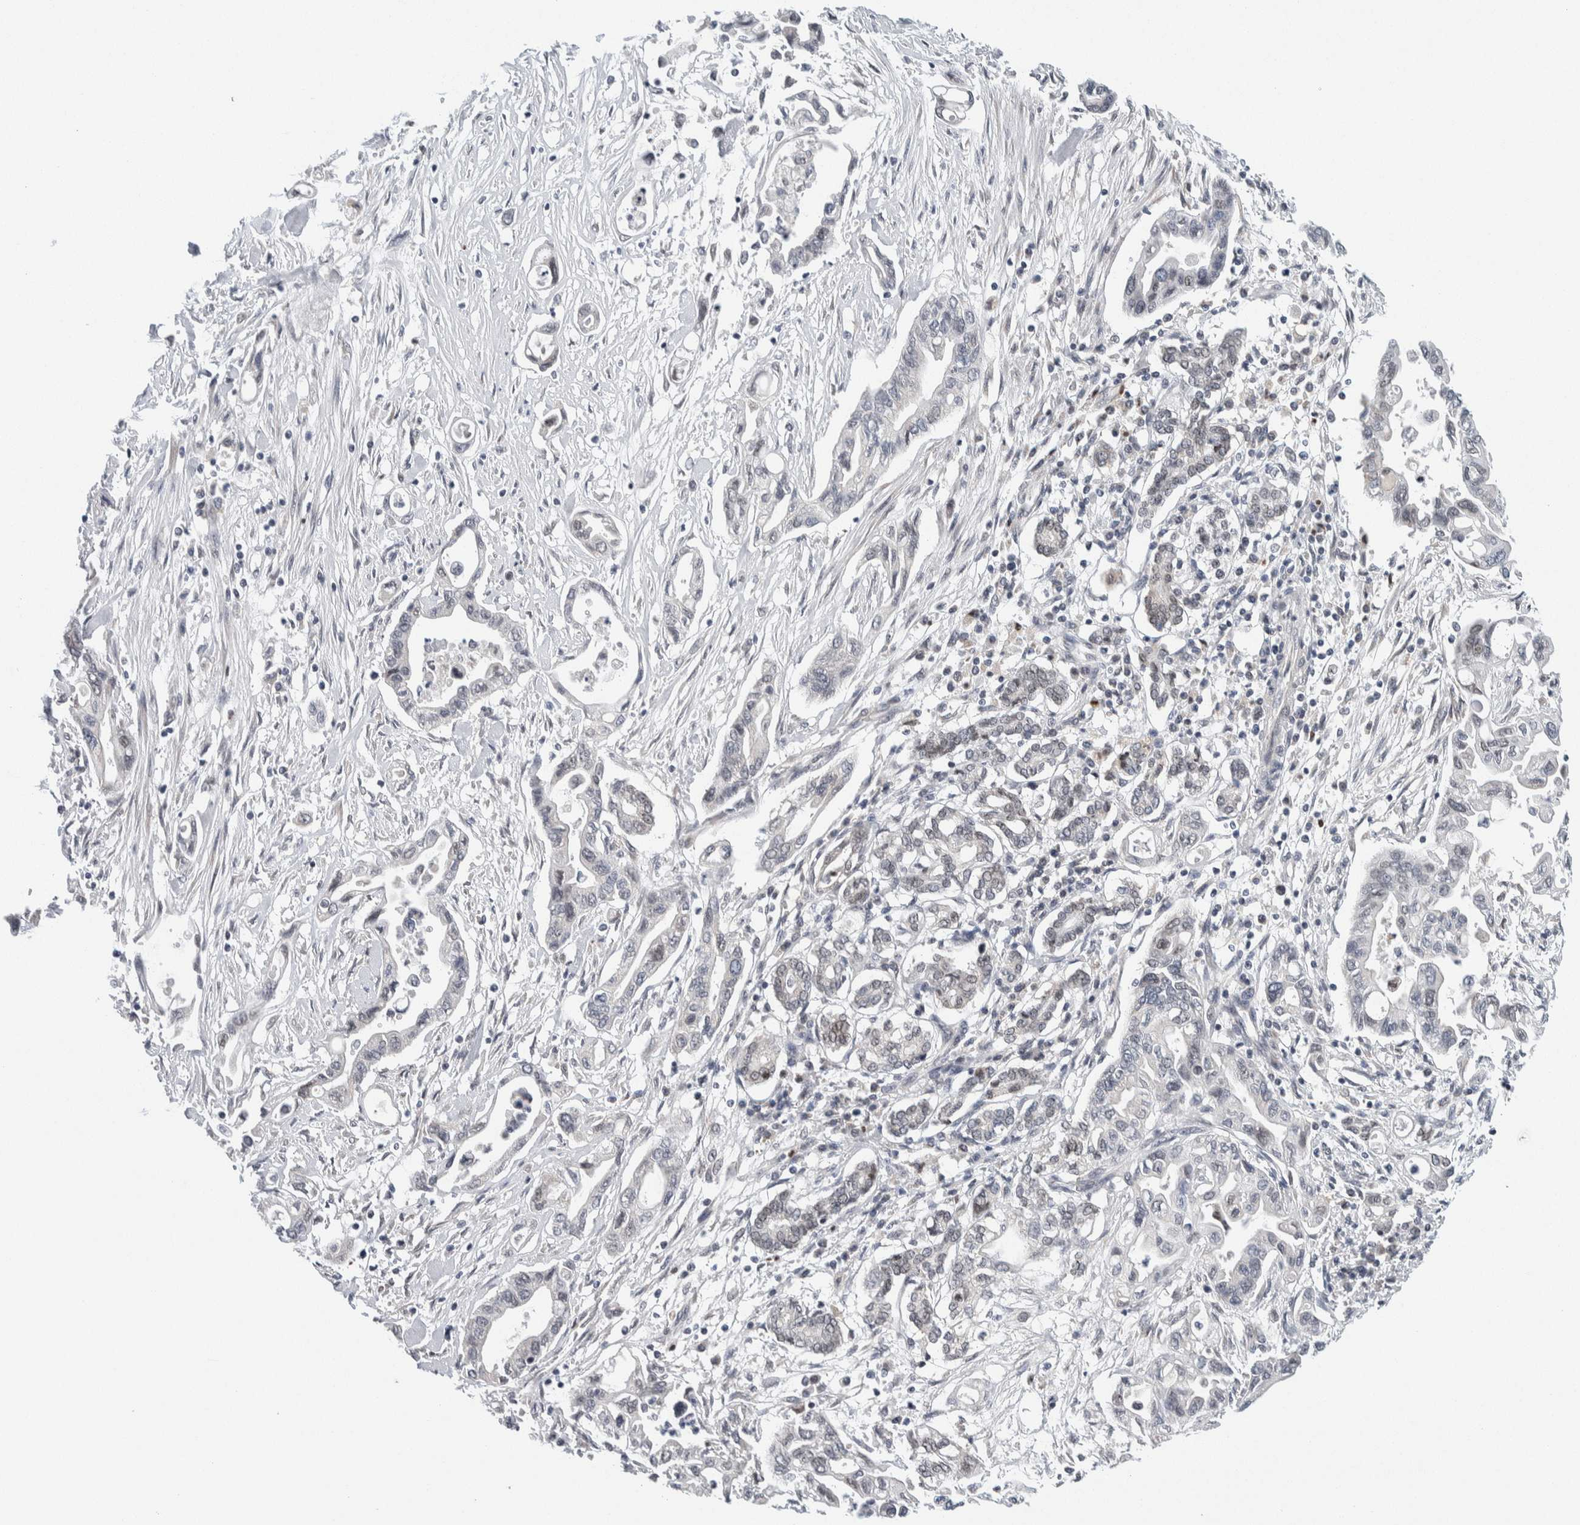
{"staining": {"intensity": "negative", "quantity": "none", "location": "none"}, "tissue": "pancreatic cancer", "cell_type": "Tumor cells", "image_type": "cancer", "snomed": [{"axis": "morphology", "description": "Adenocarcinoma, NOS"}, {"axis": "topography", "description": "Pancreas"}], "caption": "There is no significant staining in tumor cells of pancreatic cancer. (IHC, brightfield microscopy, high magnification).", "gene": "NEUROD1", "patient": {"sex": "female", "age": 57}}